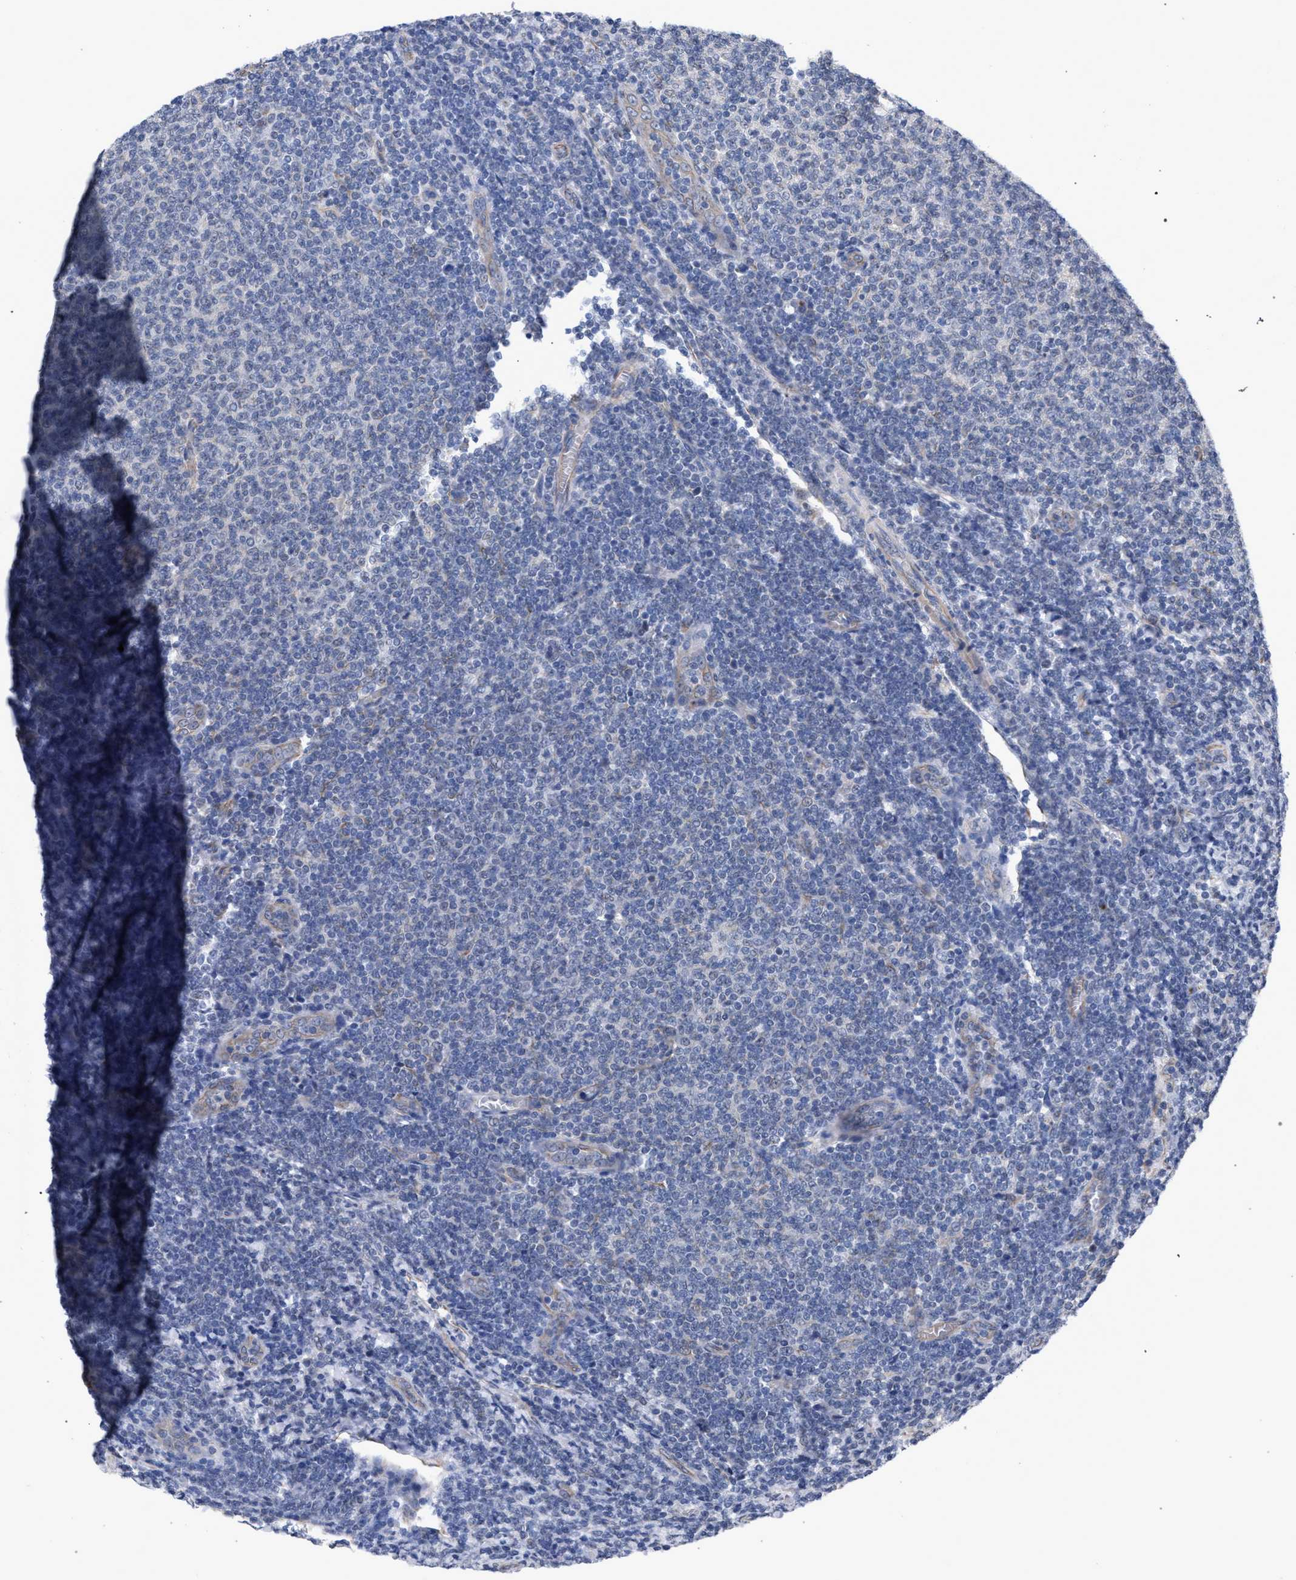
{"staining": {"intensity": "negative", "quantity": "none", "location": "none"}, "tissue": "lymphoma", "cell_type": "Tumor cells", "image_type": "cancer", "snomed": [{"axis": "morphology", "description": "Malignant lymphoma, non-Hodgkin's type, Low grade"}, {"axis": "topography", "description": "Lymph node"}], "caption": "Immunohistochemistry photomicrograph of neoplastic tissue: lymphoma stained with DAB demonstrates no significant protein positivity in tumor cells.", "gene": "GOLGA2", "patient": {"sex": "male", "age": 66}}